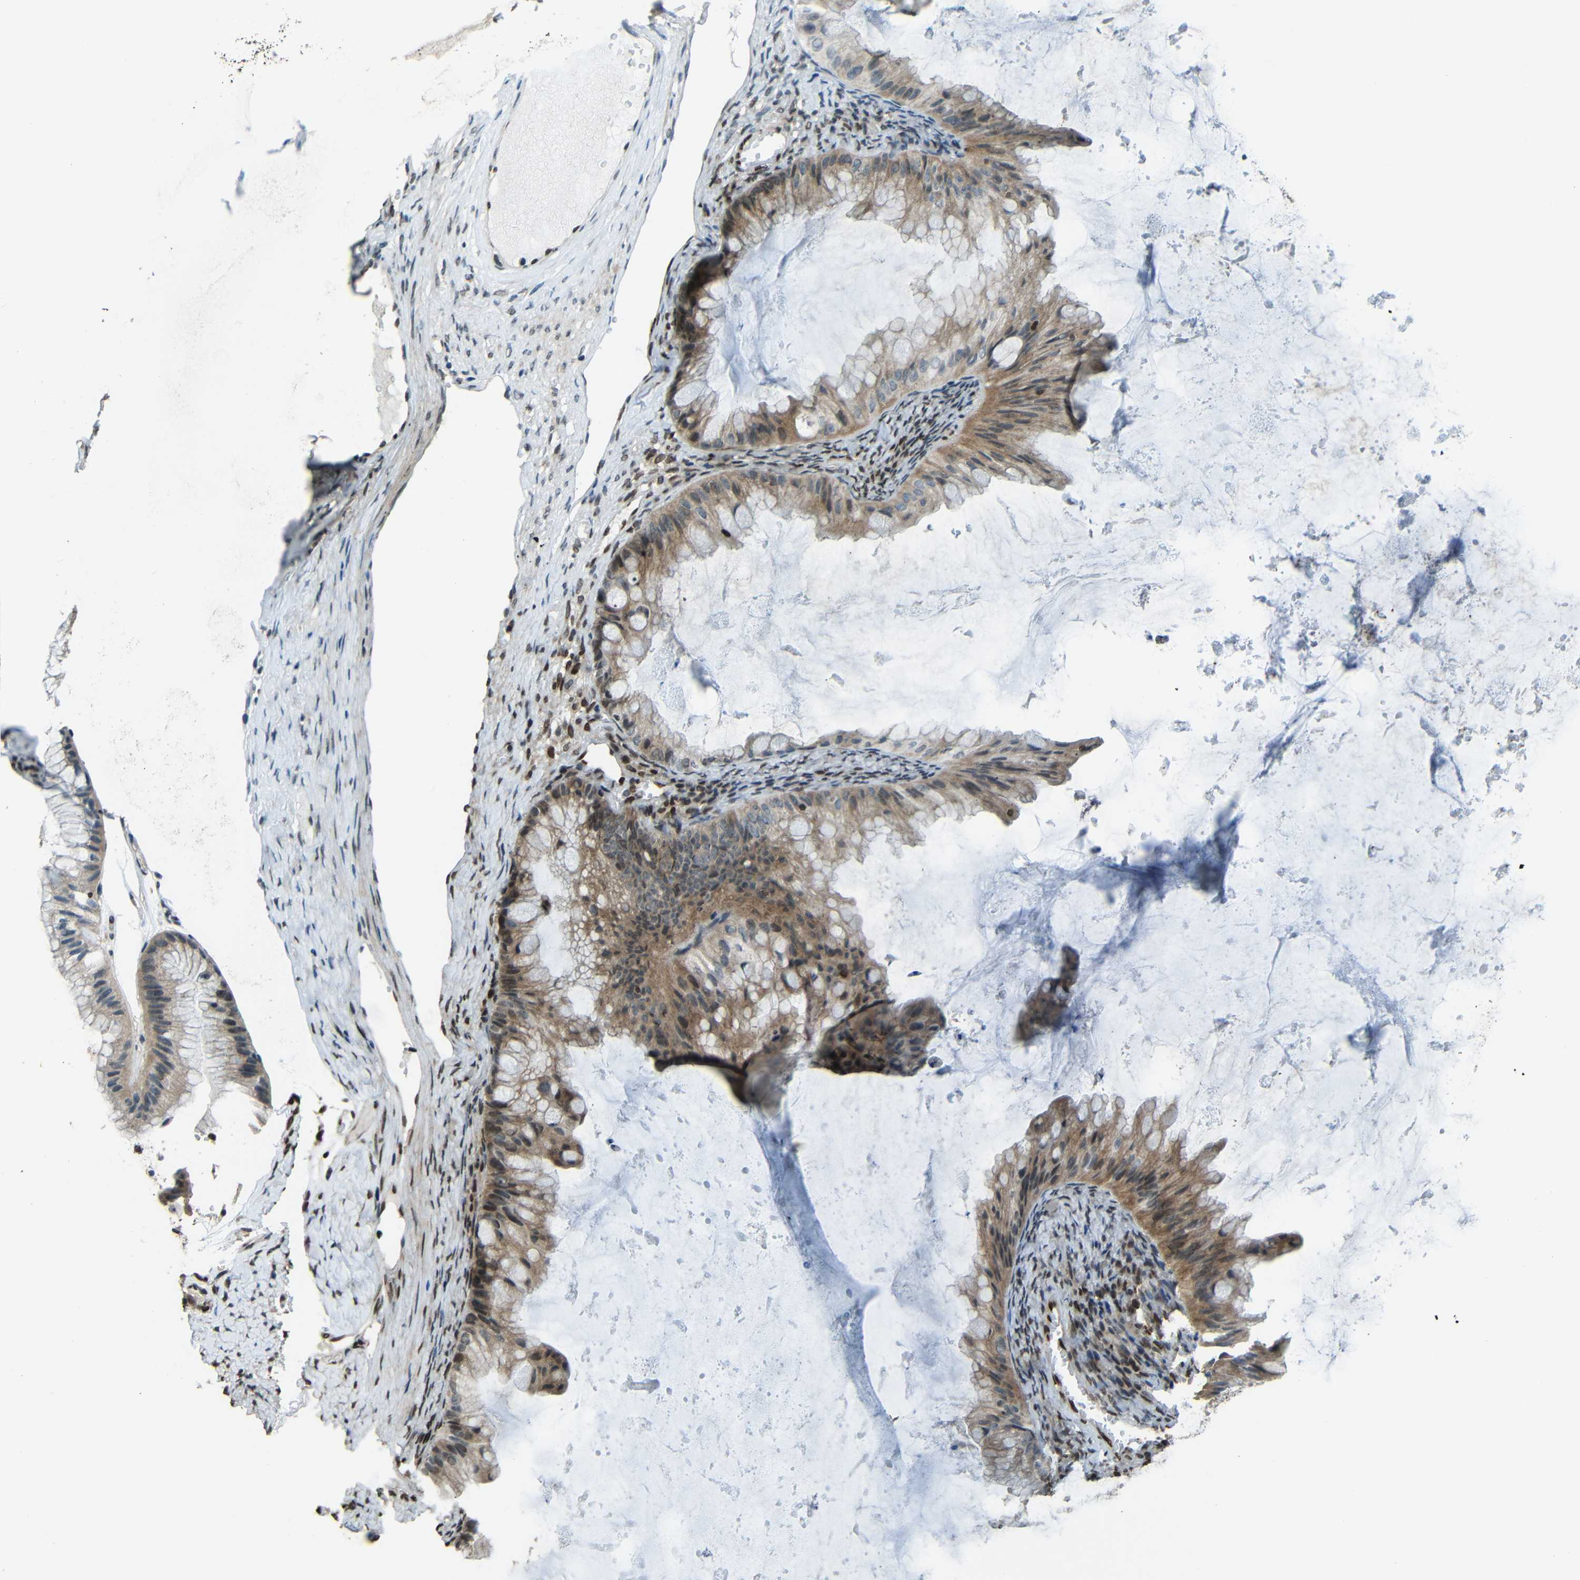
{"staining": {"intensity": "moderate", "quantity": "25%-75%", "location": "cytoplasmic/membranous"}, "tissue": "ovarian cancer", "cell_type": "Tumor cells", "image_type": "cancer", "snomed": [{"axis": "morphology", "description": "Cystadenocarcinoma, mucinous, NOS"}, {"axis": "topography", "description": "Ovary"}], "caption": "An immunohistochemistry micrograph of neoplastic tissue is shown. Protein staining in brown shows moderate cytoplasmic/membranous positivity in ovarian cancer (mucinous cystadenocarcinoma) within tumor cells.", "gene": "PSIP1", "patient": {"sex": "female", "age": 61}}